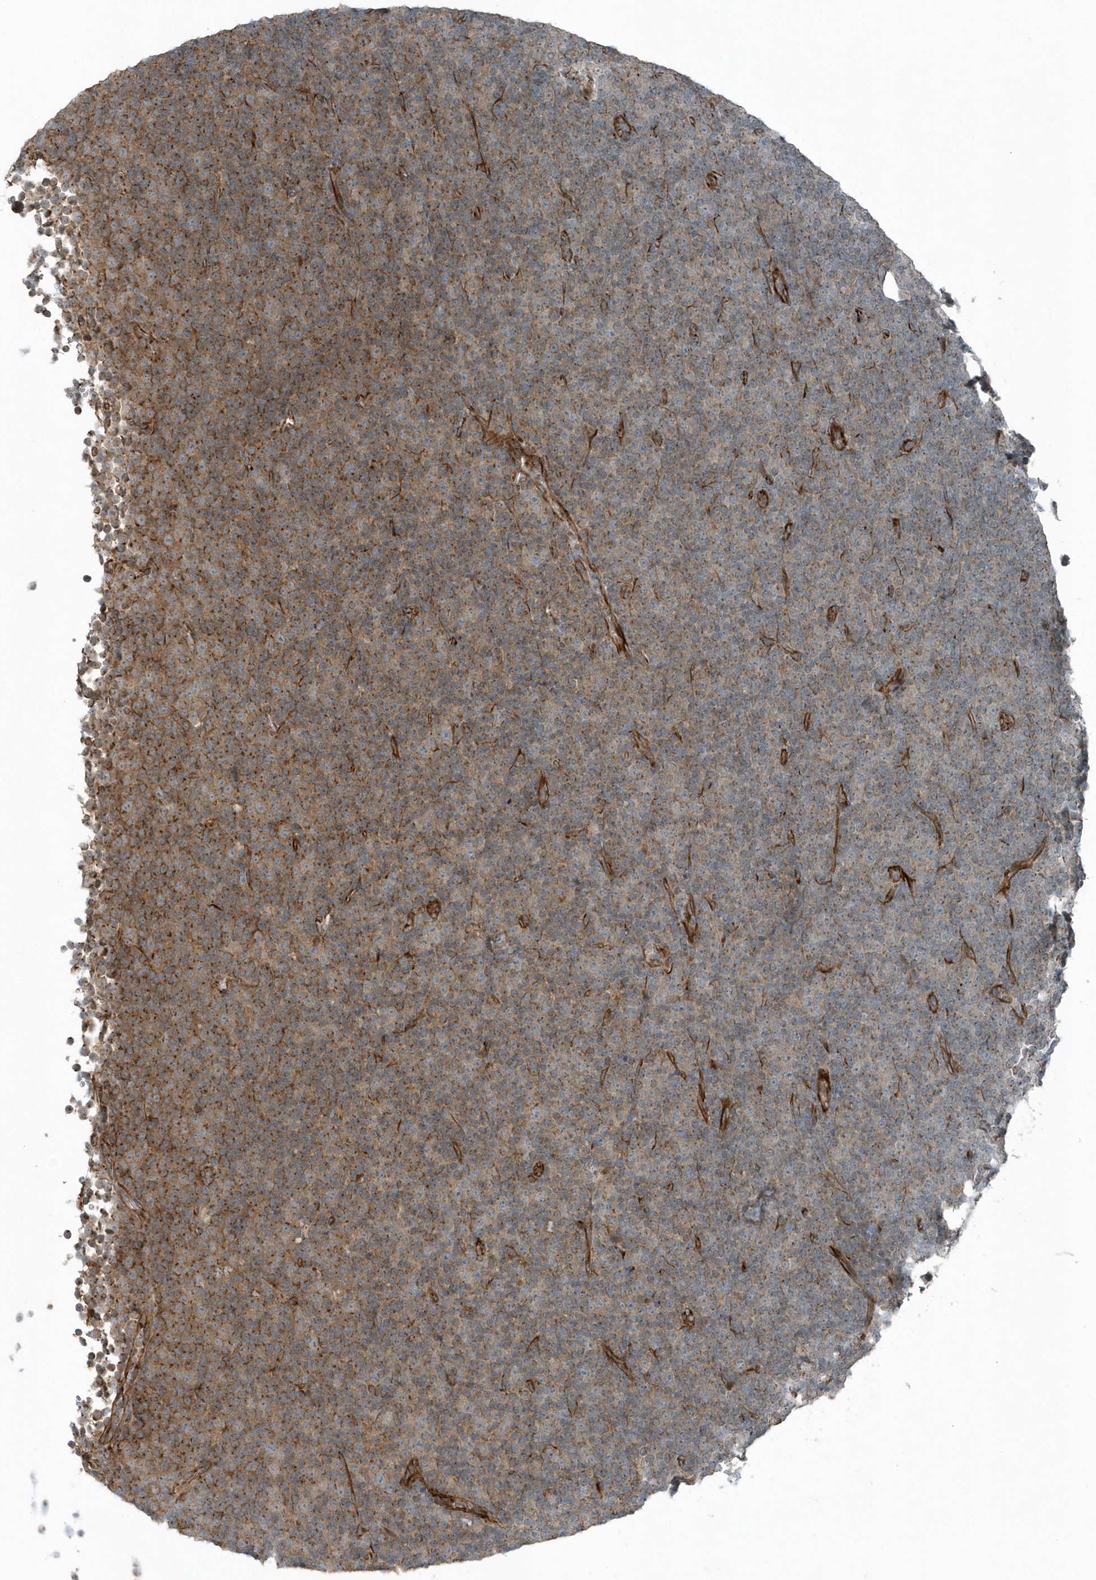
{"staining": {"intensity": "moderate", "quantity": "<25%", "location": "cytoplasmic/membranous"}, "tissue": "lymphoma", "cell_type": "Tumor cells", "image_type": "cancer", "snomed": [{"axis": "morphology", "description": "Malignant lymphoma, non-Hodgkin's type, Low grade"}, {"axis": "topography", "description": "Lymph node"}], "caption": "Protein expression analysis of human lymphoma reveals moderate cytoplasmic/membranous expression in approximately <25% of tumor cells. The protein of interest is shown in brown color, while the nuclei are stained blue.", "gene": "GCC2", "patient": {"sex": "female", "age": 67}}